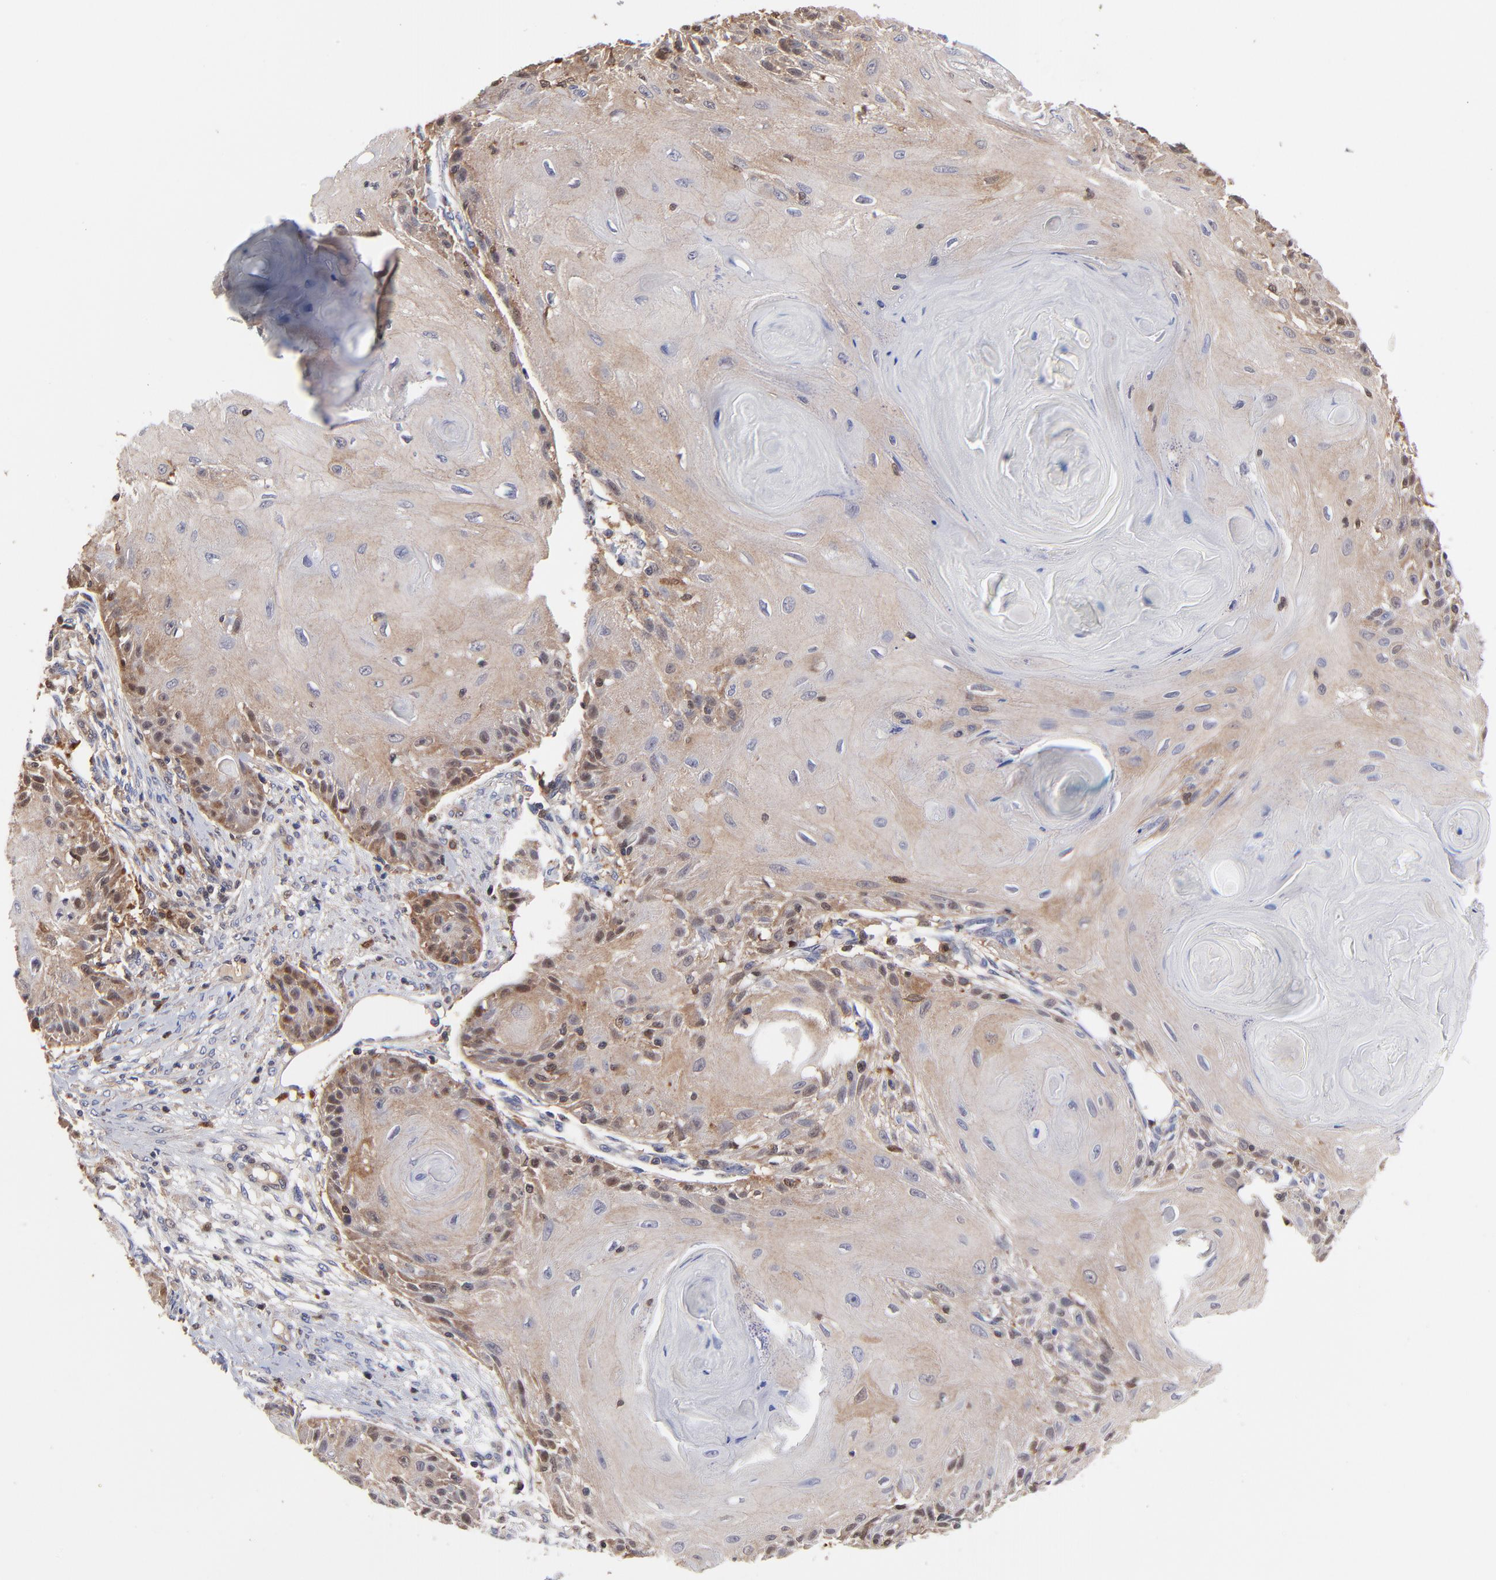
{"staining": {"intensity": "moderate", "quantity": ">75%", "location": "cytoplasmic/membranous,nuclear"}, "tissue": "skin cancer", "cell_type": "Tumor cells", "image_type": "cancer", "snomed": [{"axis": "morphology", "description": "Squamous cell carcinoma, NOS"}, {"axis": "topography", "description": "Skin"}], "caption": "This image displays immunohistochemistry staining of squamous cell carcinoma (skin), with medium moderate cytoplasmic/membranous and nuclear staining in approximately >75% of tumor cells.", "gene": "DCTPP1", "patient": {"sex": "female", "age": 88}}